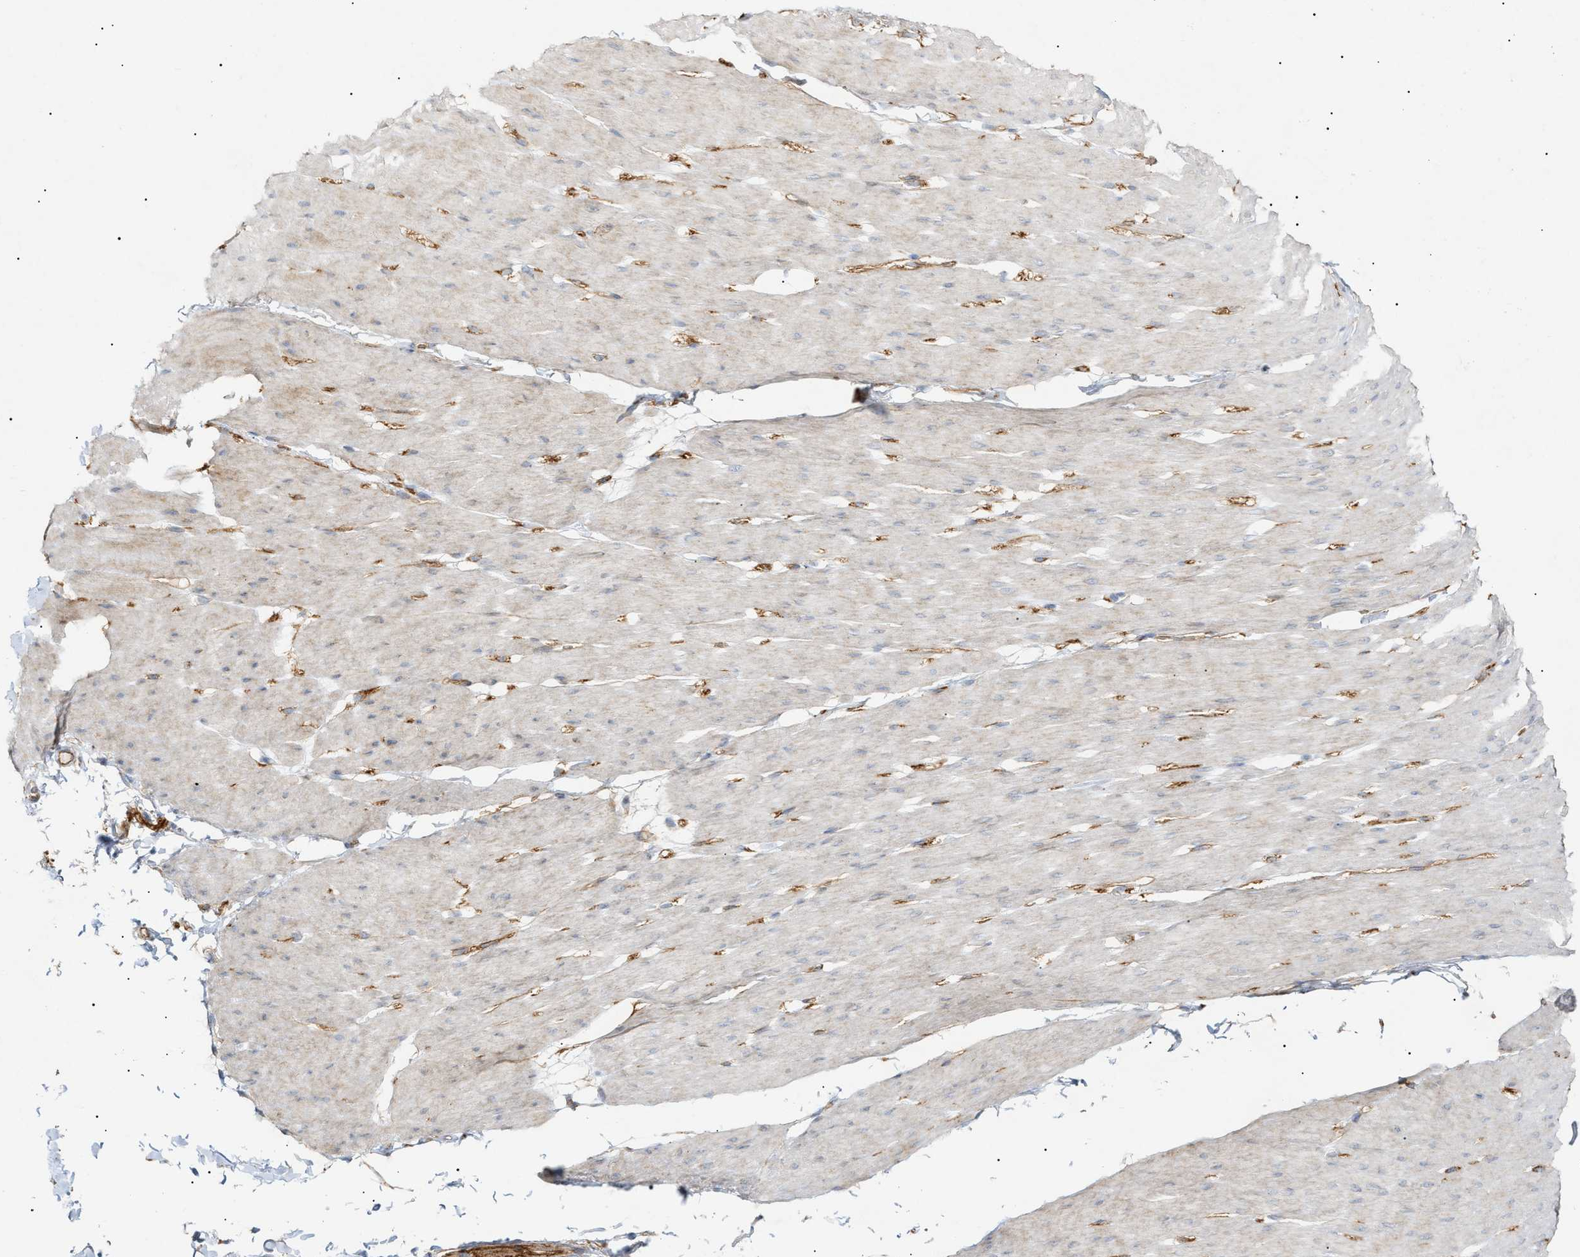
{"staining": {"intensity": "weak", "quantity": "<25%", "location": "cytoplasmic/membranous"}, "tissue": "smooth muscle", "cell_type": "Smooth muscle cells", "image_type": "normal", "snomed": [{"axis": "morphology", "description": "Normal tissue, NOS"}, {"axis": "topography", "description": "Smooth muscle"}, {"axis": "topography", "description": "Colon"}], "caption": "A histopathology image of smooth muscle stained for a protein demonstrates no brown staining in smooth muscle cells. (DAB (3,3'-diaminobenzidine) immunohistochemistry with hematoxylin counter stain).", "gene": "ZFHX2", "patient": {"sex": "male", "age": 67}}